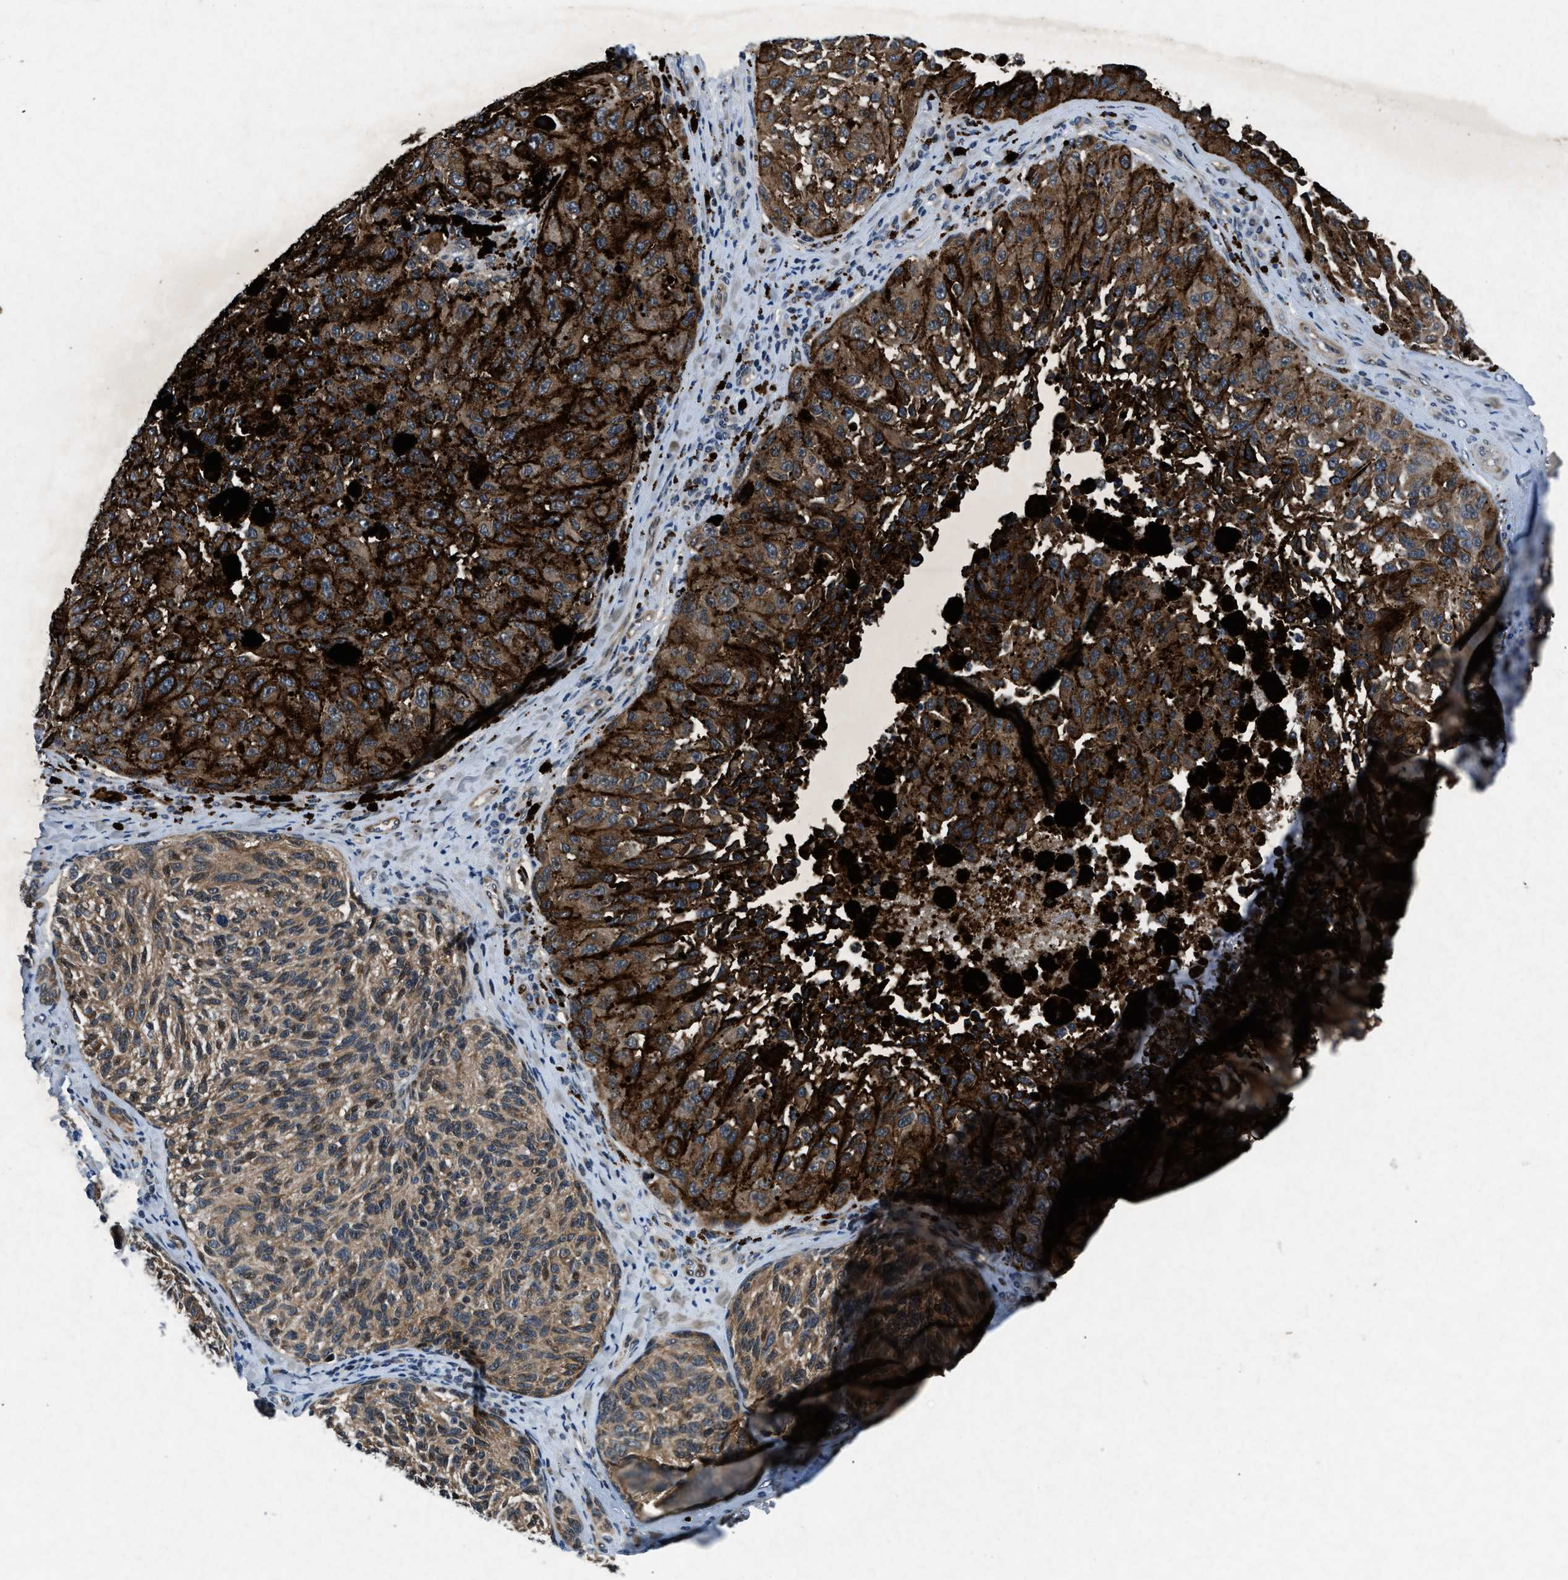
{"staining": {"intensity": "strong", "quantity": ">75%", "location": "cytoplasmic/membranous"}, "tissue": "melanoma", "cell_type": "Tumor cells", "image_type": "cancer", "snomed": [{"axis": "morphology", "description": "Malignant melanoma, NOS"}, {"axis": "topography", "description": "Skin"}], "caption": "Tumor cells demonstrate strong cytoplasmic/membranous expression in approximately >75% of cells in melanoma.", "gene": "PHLDA1", "patient": {"sex": "female", "age": 73}}